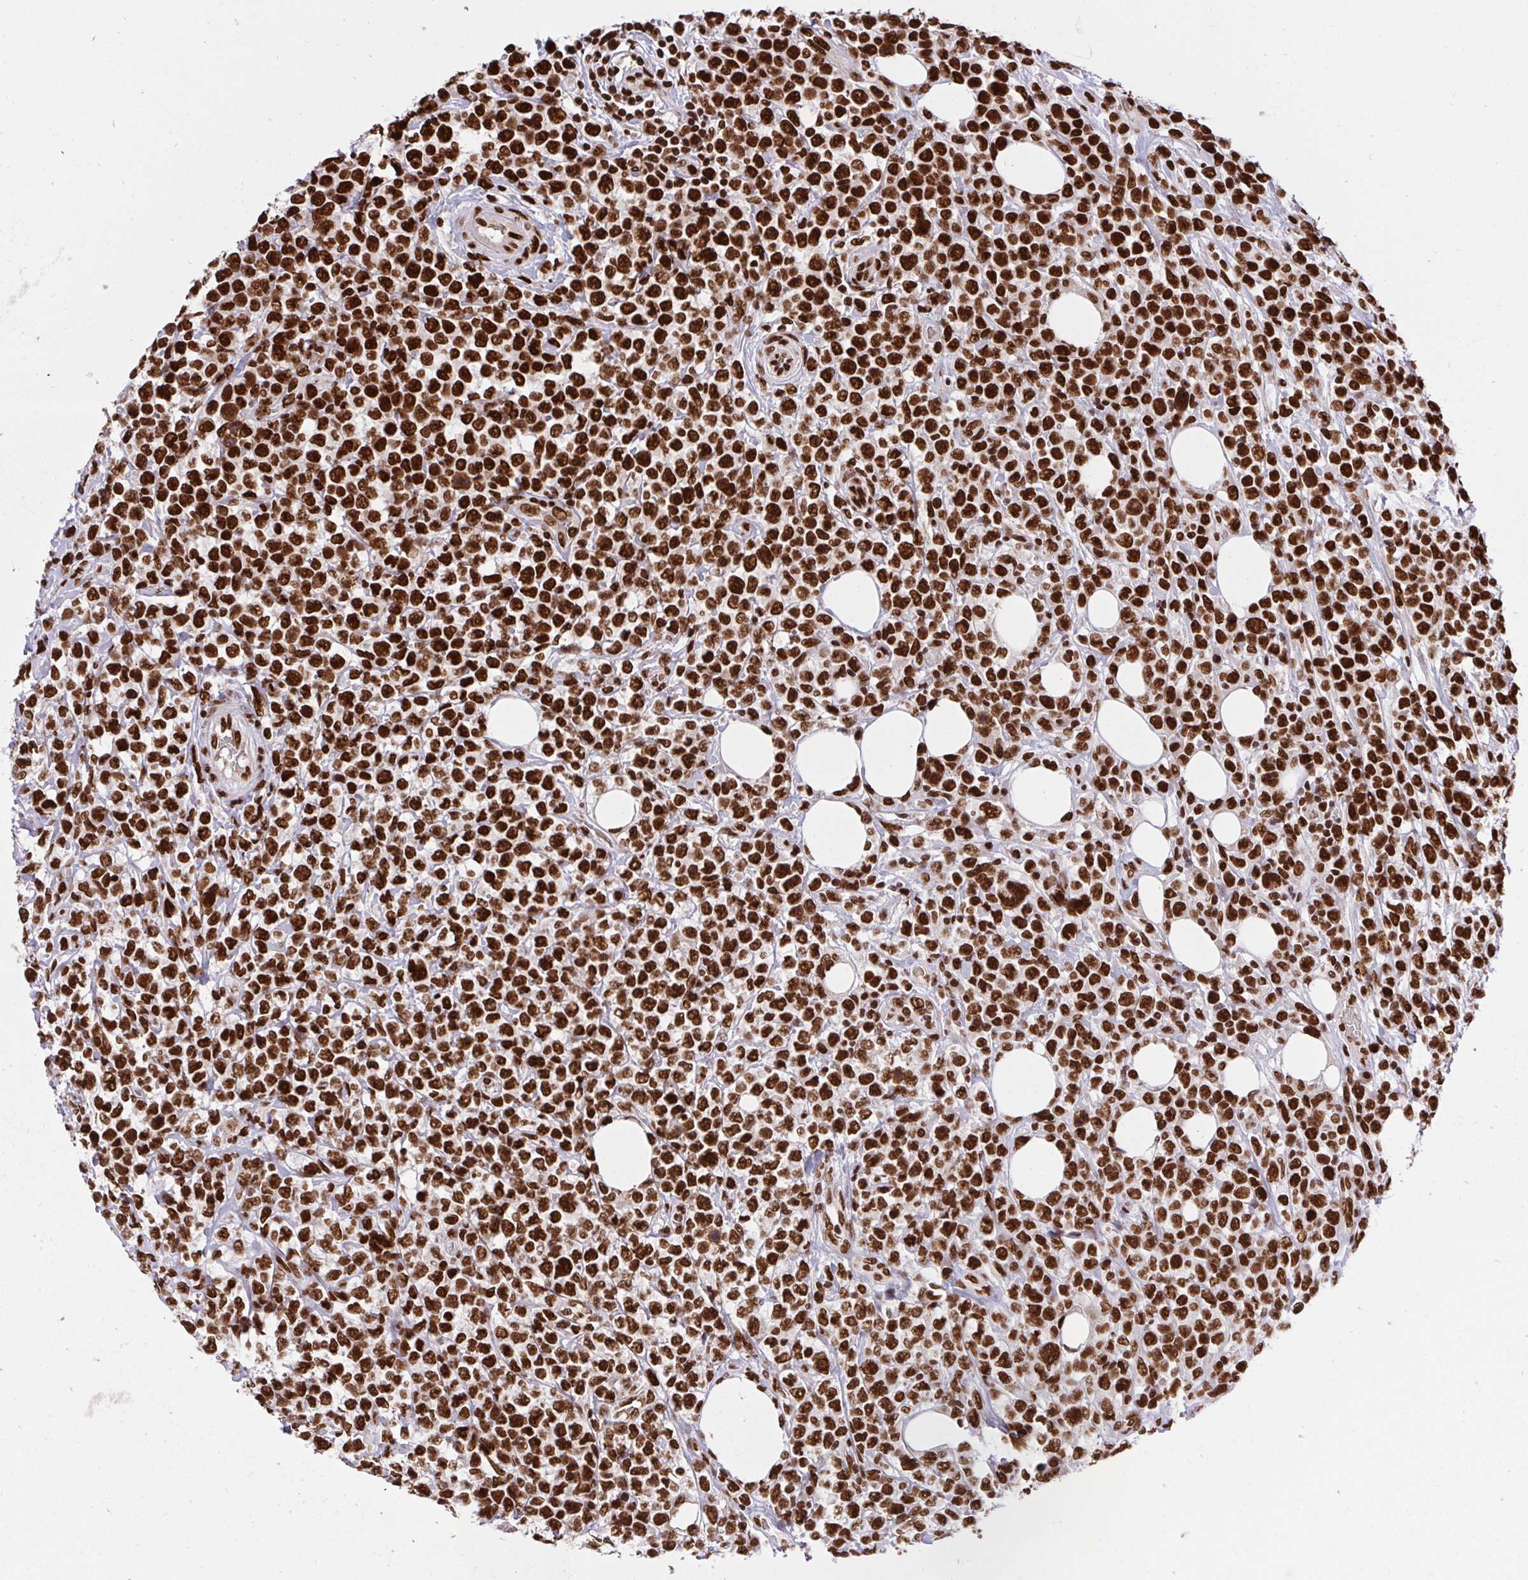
{"staining": {"intensity": "strong", "quantity": ">75%", "location": "nuclear"}, "tissue": "lymphoma", "cell_type": "Tumor cells", "image_type": "cancer", "snomed": [{"axis": "morphology", "description": "Malignant lymphoma, non-Hodgkin's type, High grade"}, {"axis": "topography", "description": "Soft tissue"}], "caption": "Brown immunohistochemical staining in human malignant lymphoma, non-Hodgkin's type (high-grade) reveals strong nuclear positivity in about >75% of tumor cells.", "gene": "HNRNPL", "patient": {"sex": "female", "age": 56}}